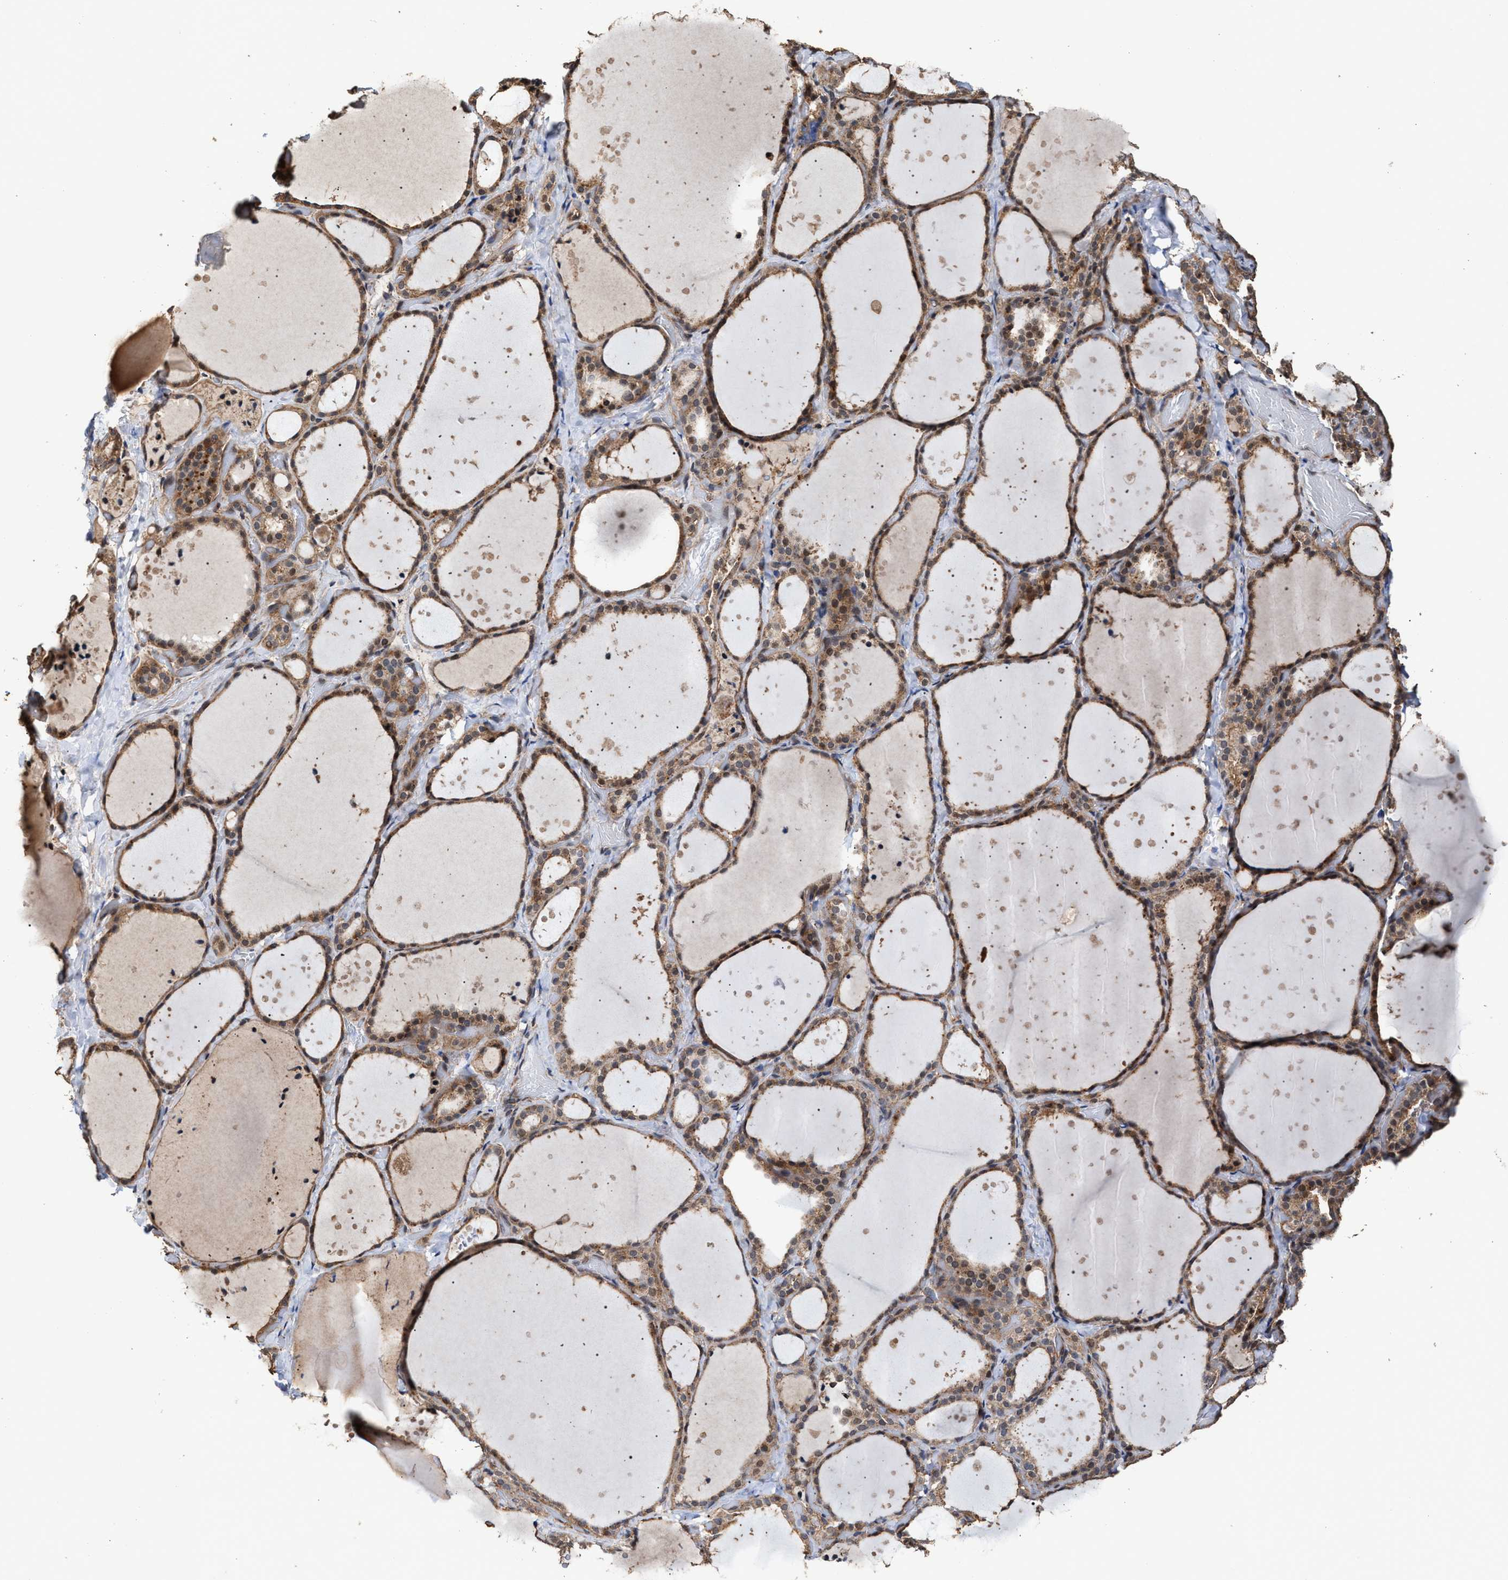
{"staining": {"intensity": "moderate", "quantity": ">75%", "location": "cytoplasmic/membranous,nuclear"}, "tissue": "thyroid gland", "cell_type": "Glandular cells", "image_type": "normal", "snomed": [{"axis": "morphology", "description": "Normal tissue, NOS"}, {"axis": "topography", "description": "Thyroid gland"}], "caption": "Protein analysis of unremarkable thyroid gland displays moderate cytoplasmic/membranous,nuclear staining in about >75% of glandular cells. The protein of interest is stained brown, and the nuclei are stained in blue (DAB (3,3'-diaminobenzidine) IHC with brightfield microscopy, high magnification).", "gene": "ZNHIT6", "patient": {"sex": "female", "age": 44}}